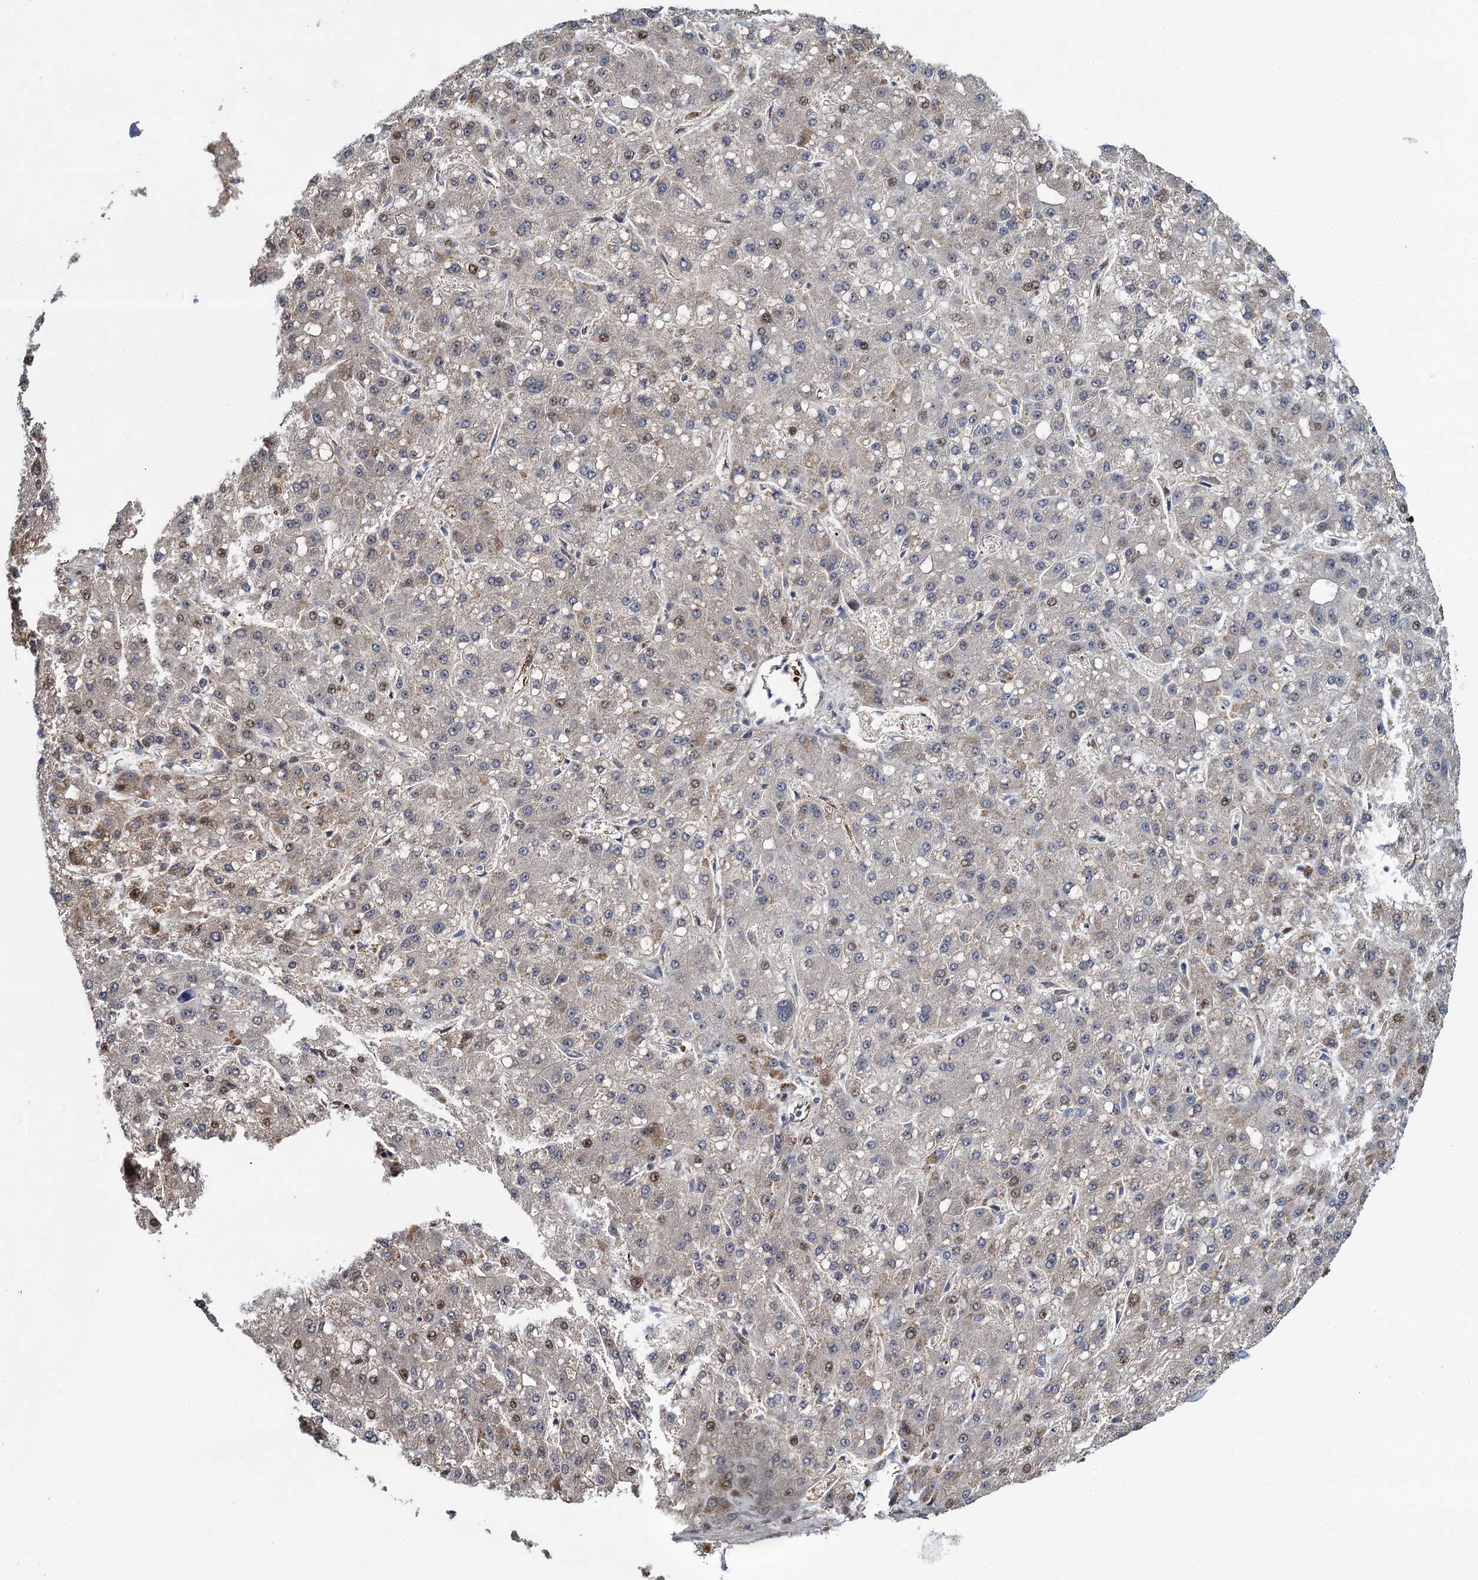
{"staining": {"intensity": "weak", "quantity": "<25%", "location": "nuclear"}, "tissue": "liver cancer", "cell_type": "Tumor cells", "image_type": "cancer", "snomed": [{"axis": "morphology", "description": "Carcinoma, Hepatocellular, NOS"}, {"axis": "topography", "description": "Liver"}], "caption": "An immunohistochemistry image of liver cancer is shown. There is no staining in tumor cells of liver cancer.", "gene": "CCDC102A", "patient": {"sex": "male", "age": 67}}